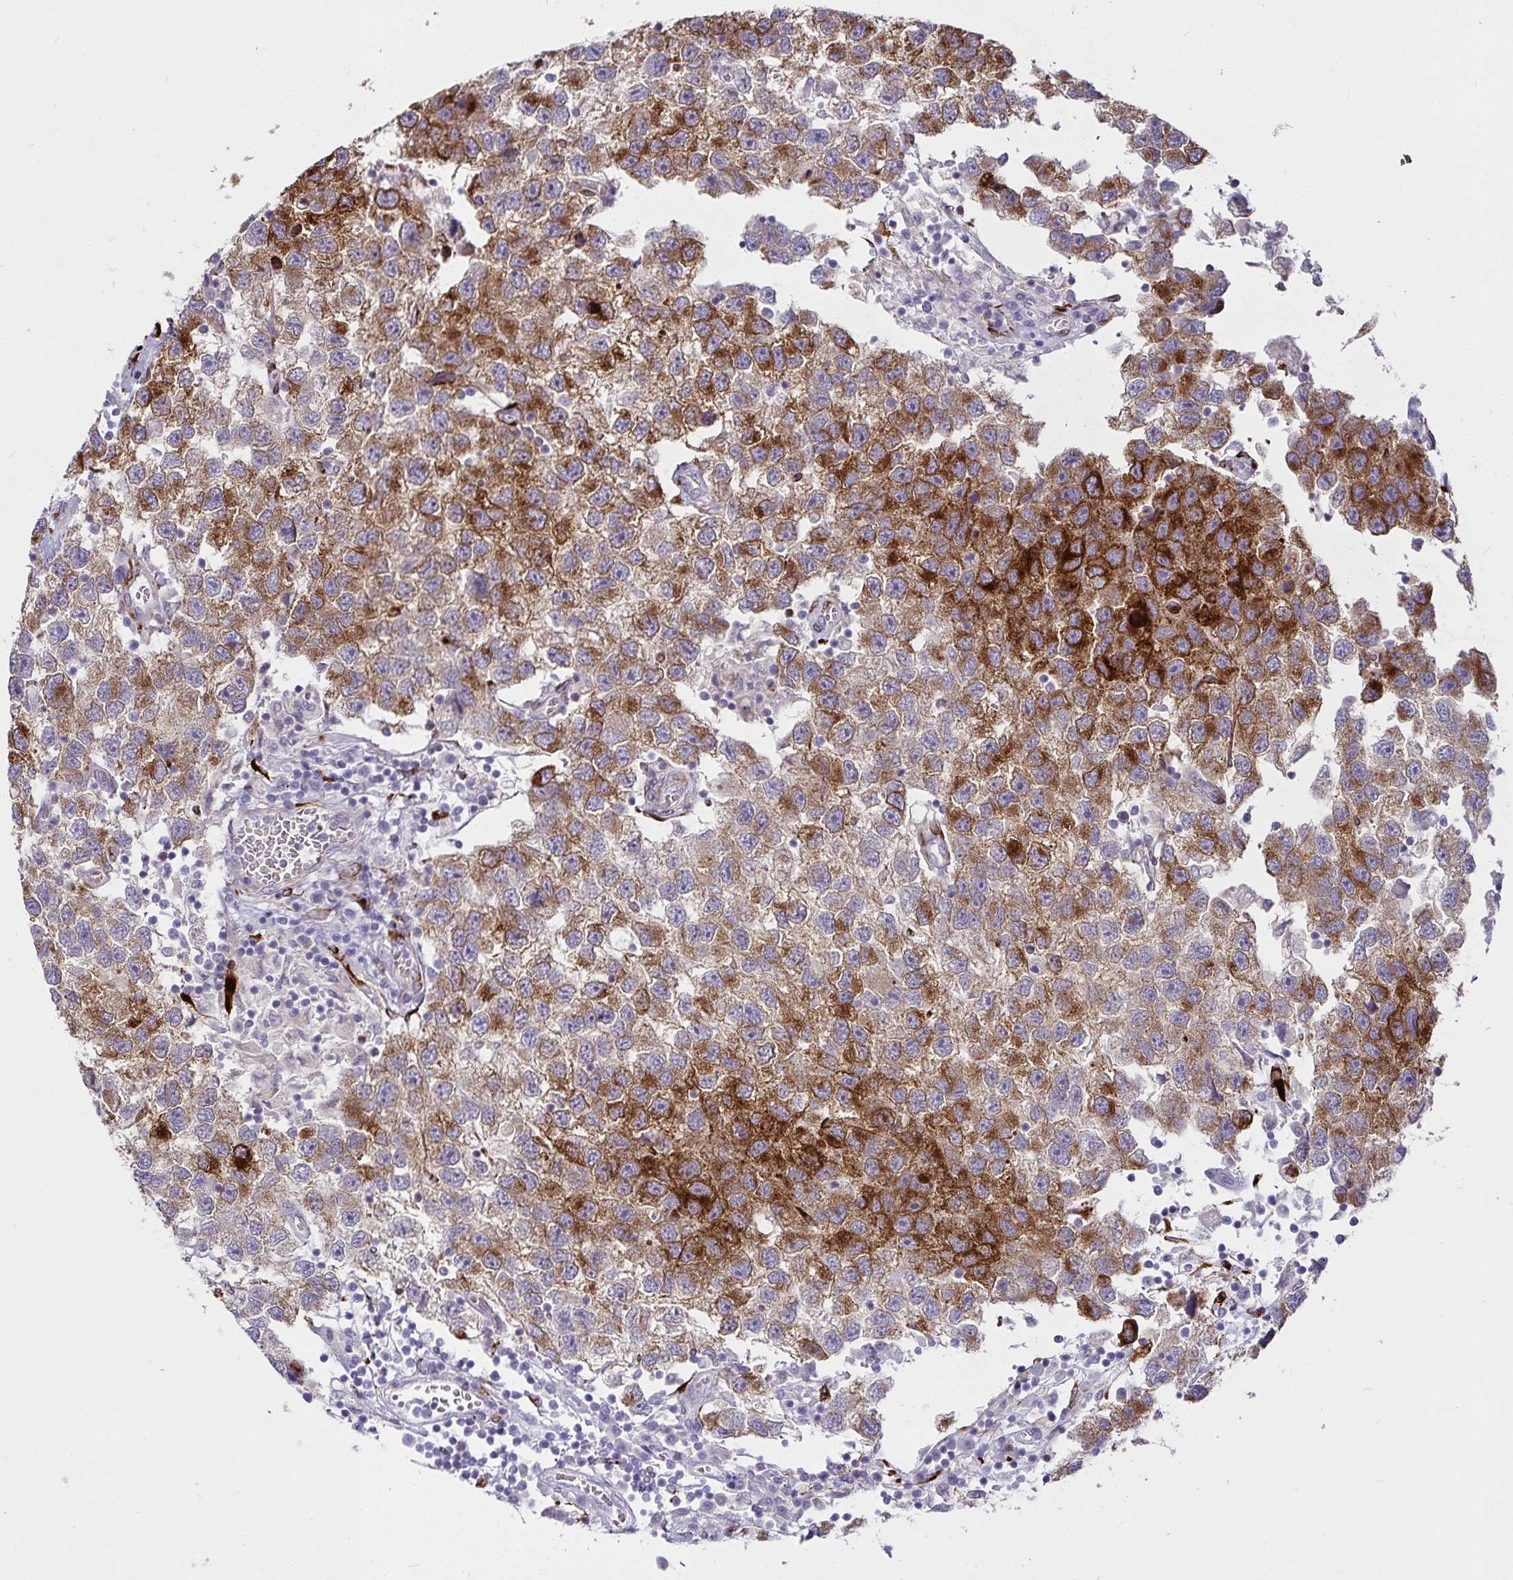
{"staining": {"intensity": "strong", "quantity": "25%-75%", "location": "cytoplasmic/membranous"}, "tissue": "testis cancer", "cell_type": "Tumor cells", "image_type": "cancer", "snomed": [{"axis": "morphology", "description": "Seminoma, NOS"}, {"axis": "topography", "description": "Testis"}], "caption": "Immunohistochemistry micrograph of seminoma (testis) stained for a protein (brown), which shows high levels of strong cytoplasmic/membranous positivity in approximately 25%-75% of tumor cells.", "gene": "P4HA2", "patient": {"sex": "male", "age": 26}}